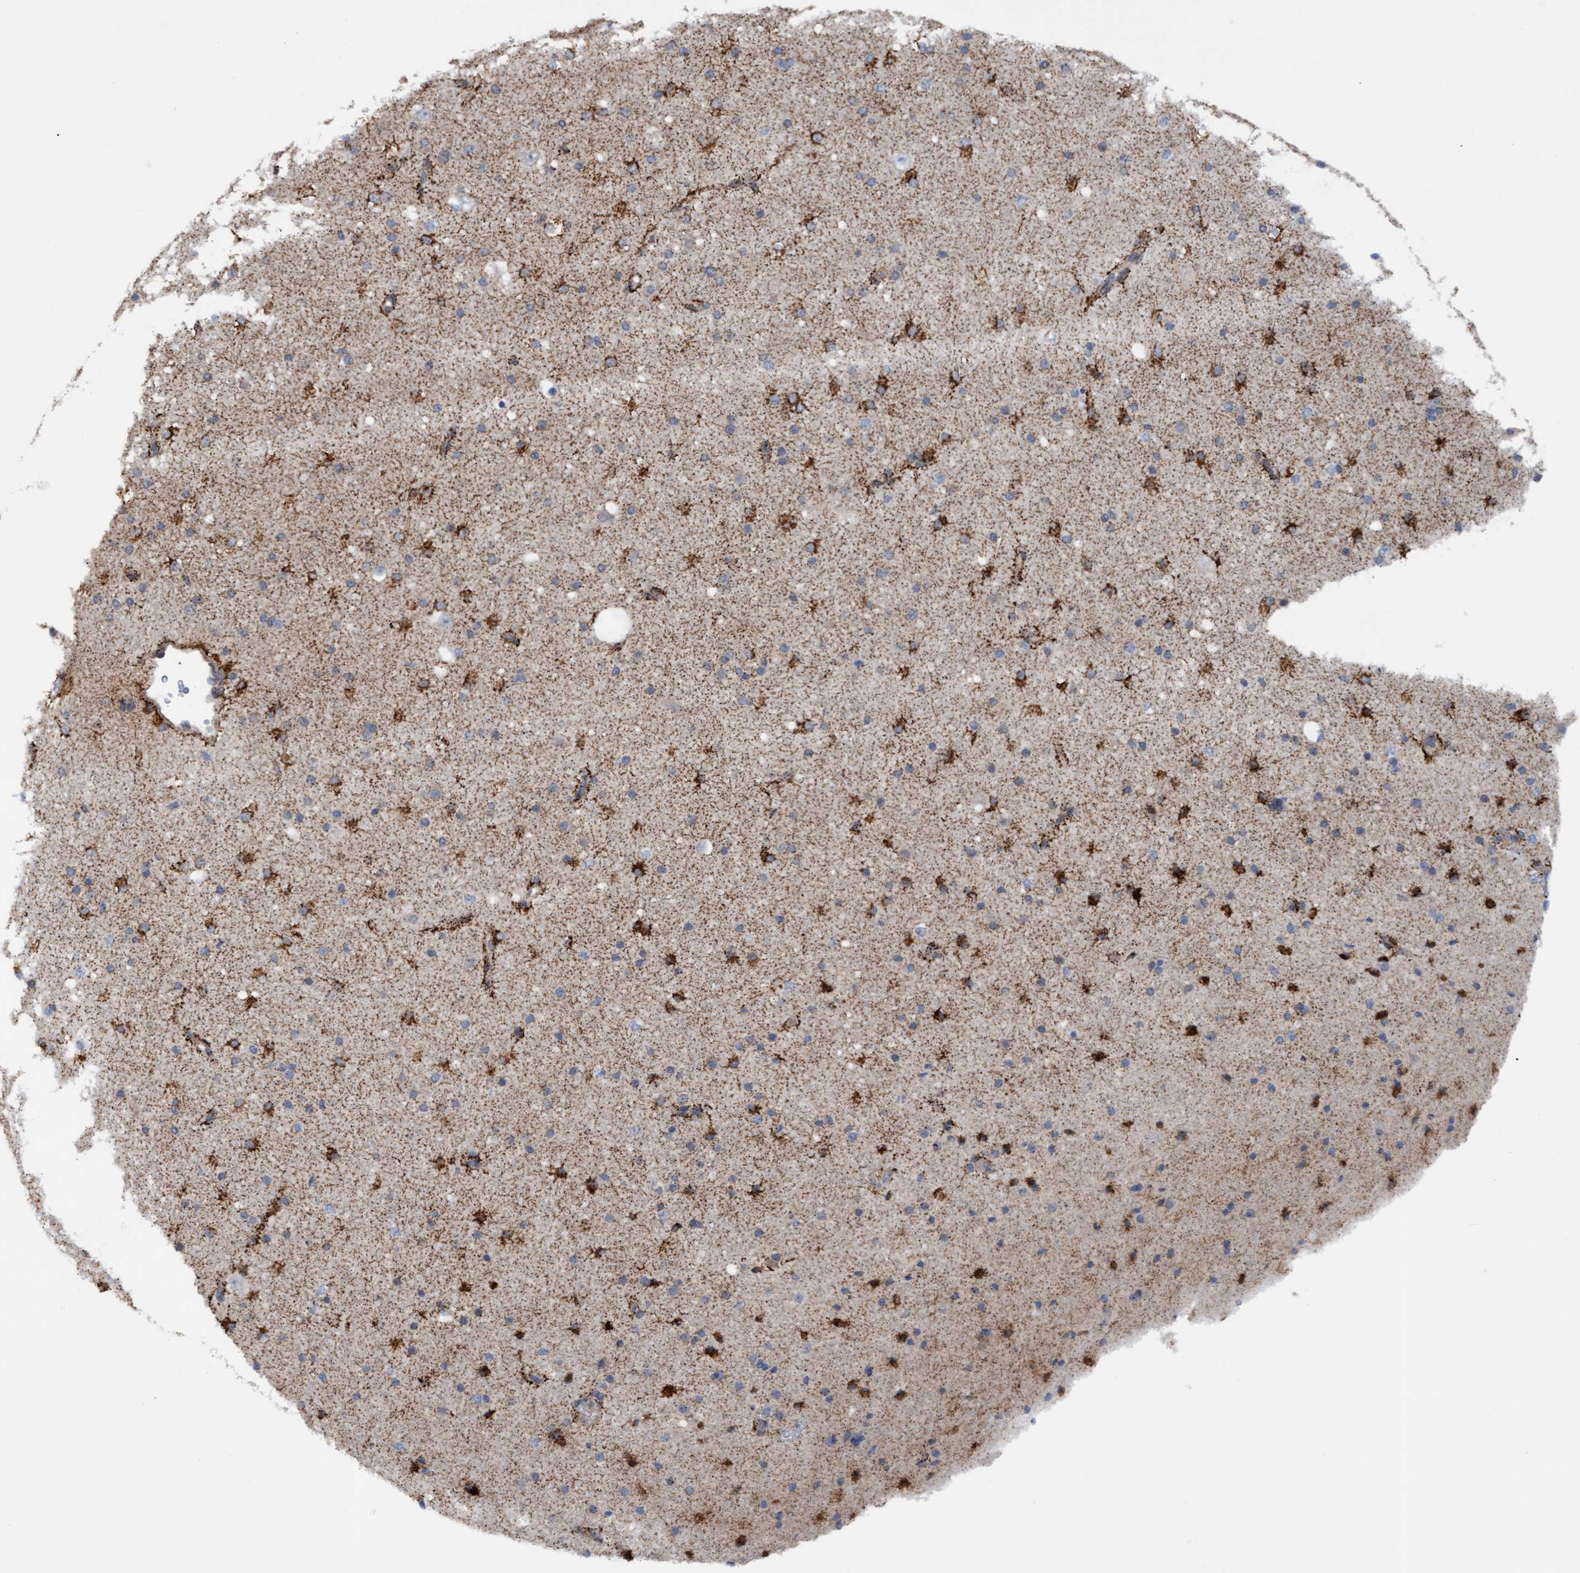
{"staining": {"intensity": "moderate", "quantity": "25%-75%", "location": "cytoplasmic/membranous"}, "tissue": "cerebral cortex", "cell_type": "Endothelial cells", "image_type": "normal", "snomed": [{"axis": "morphology", "description": "Normal tissue, NOS"}, {"axis": "morphology", "description": "Developmental malformation"}, {"axis": "topography", "description": "Cerebral cortex"}], "caption": "IHC (DAB) staining of normal human cerebral cortex exhibits moderate cytoplasmic/membranous protein expression in approximately 25%-75% of endothelial cells.", "gene": "MGLL", "patient": {"sex": "female", "age": 30}}